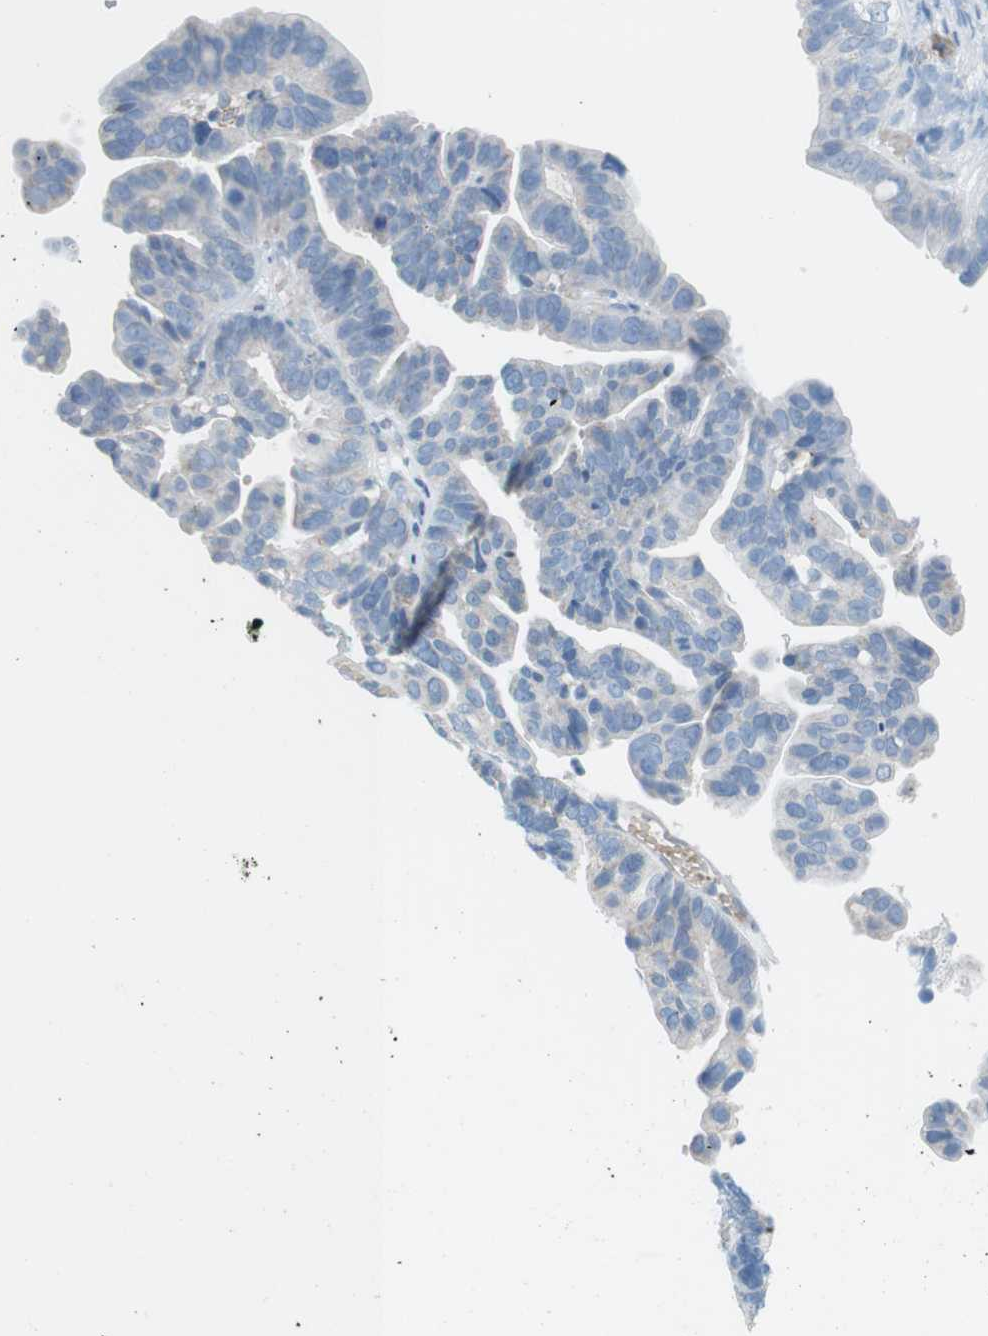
{"staining": {"intensity": "negative", "quantity": "none", "location": "none"}, "tissue": "ovarian cancer", "cell_type": "Tumor cells", "image_type": "cancer", "snomed": [{"axis": "morphology", "description": "Cystadenocarcinoma, serous, NOS"}, {"axis": "topography", "description": "Ovary"}], "caption": "High power microscopy photomicrograph of an IHC histopathology image of ovarian serous cystadenocarcinoma, revealing no significant positivity in tumor cells. (Stains: DAB immunohistochemistry (IHC) with hematoxylin counter stain, Microscopy: brightfield microscopy at high magnification).", "gene": "VAMP1", "patient": {"sex": "female", "age": 56}}